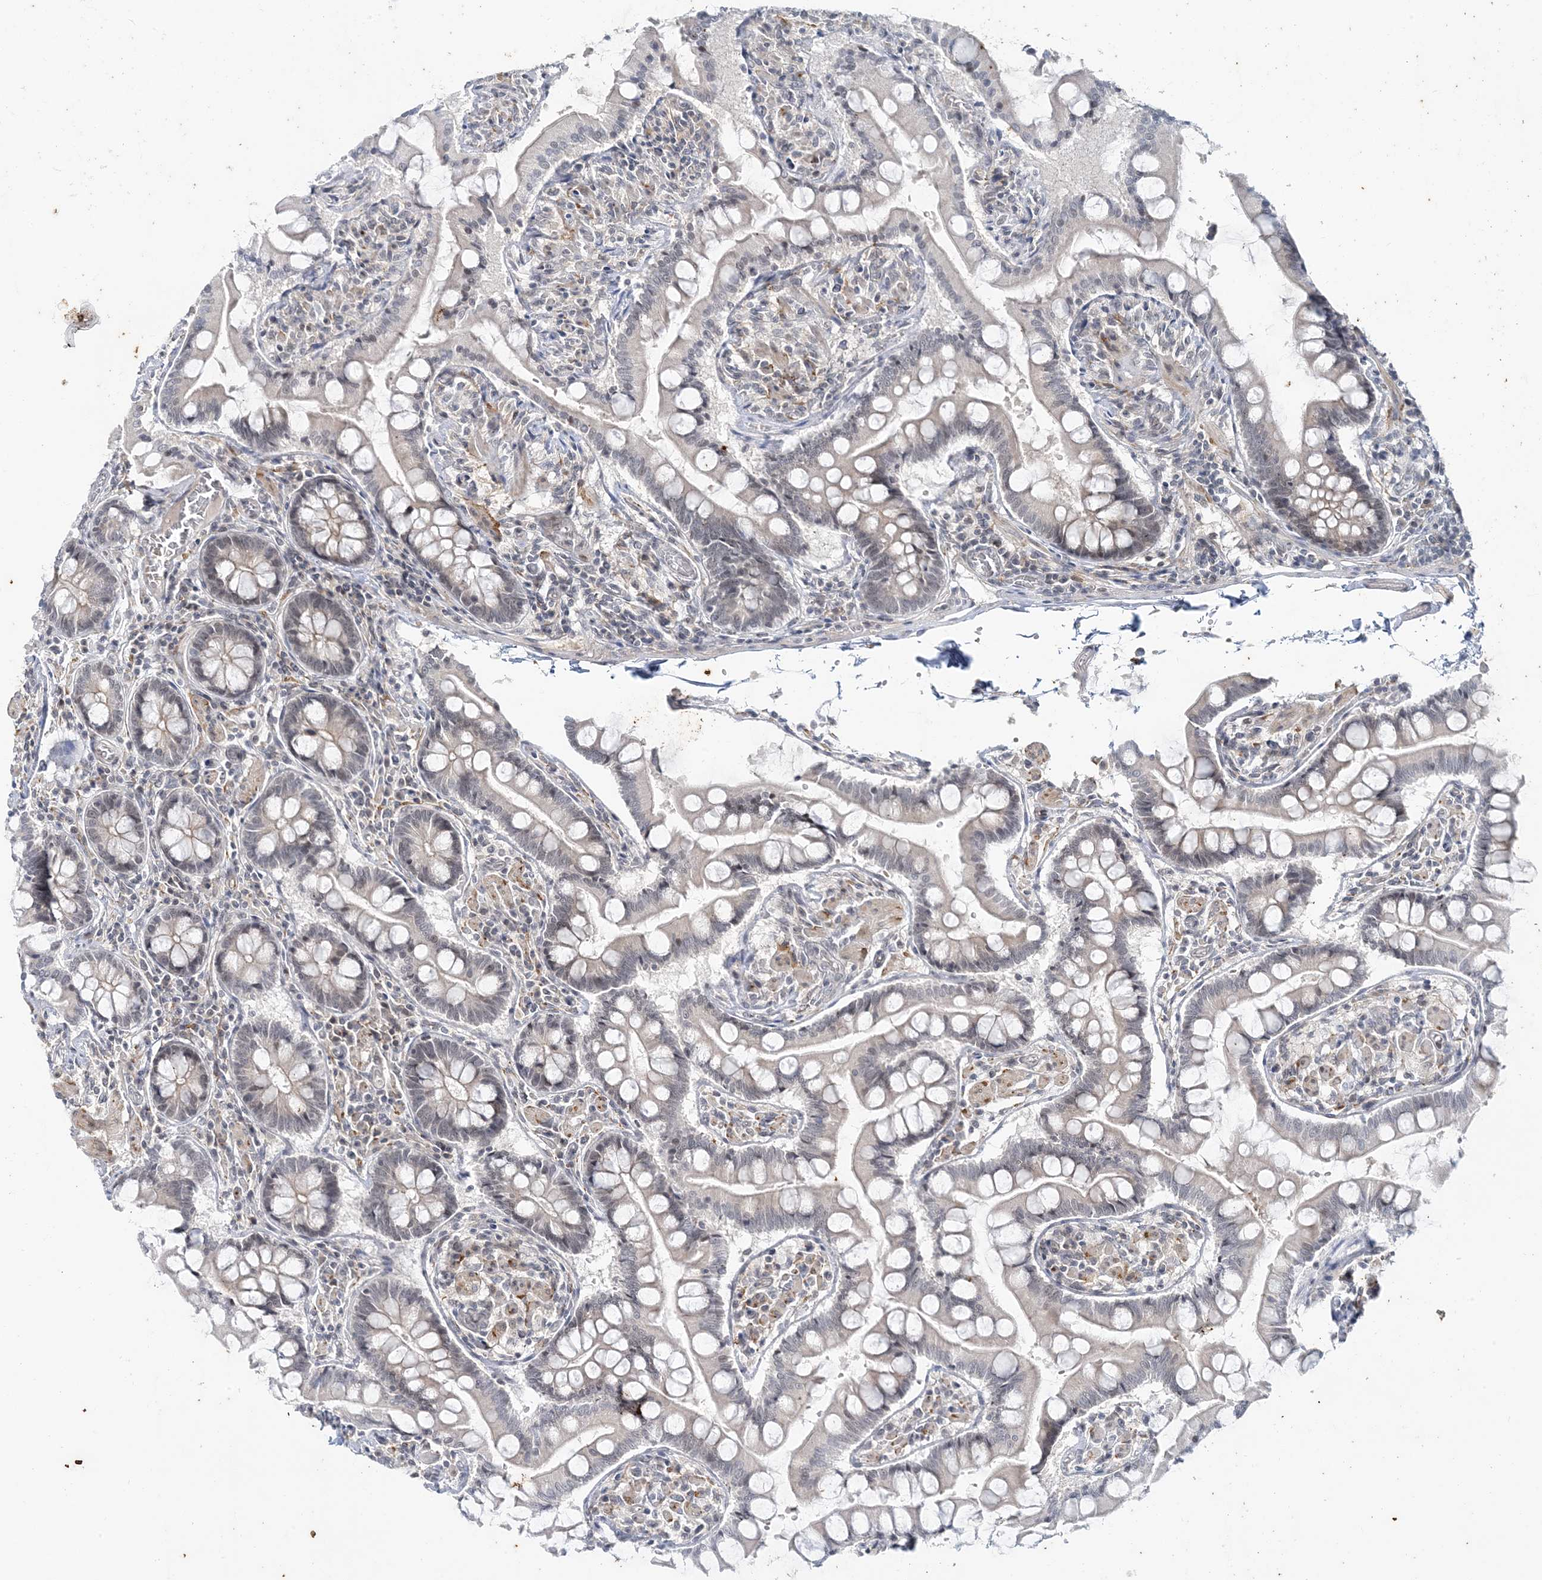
{"staining": {"intensity": "weak", "quantity": "<25%", "location": "cytoplasmic/membranous"}, "tissue": "small intestine", "cell_type": "Glandular cells", "image_type": "normal", "snomed": [{"axis": "morphology", "description": "Normal tissue, NOS"}, {"axis": "topography", "description": "Small intestine"}], "caption": "This is an IHC photomicrograph of benign small intestine. There is no staining in glandular cells.", "gene": "LEXM", "patient": {"sex": "male", "age": 41}}